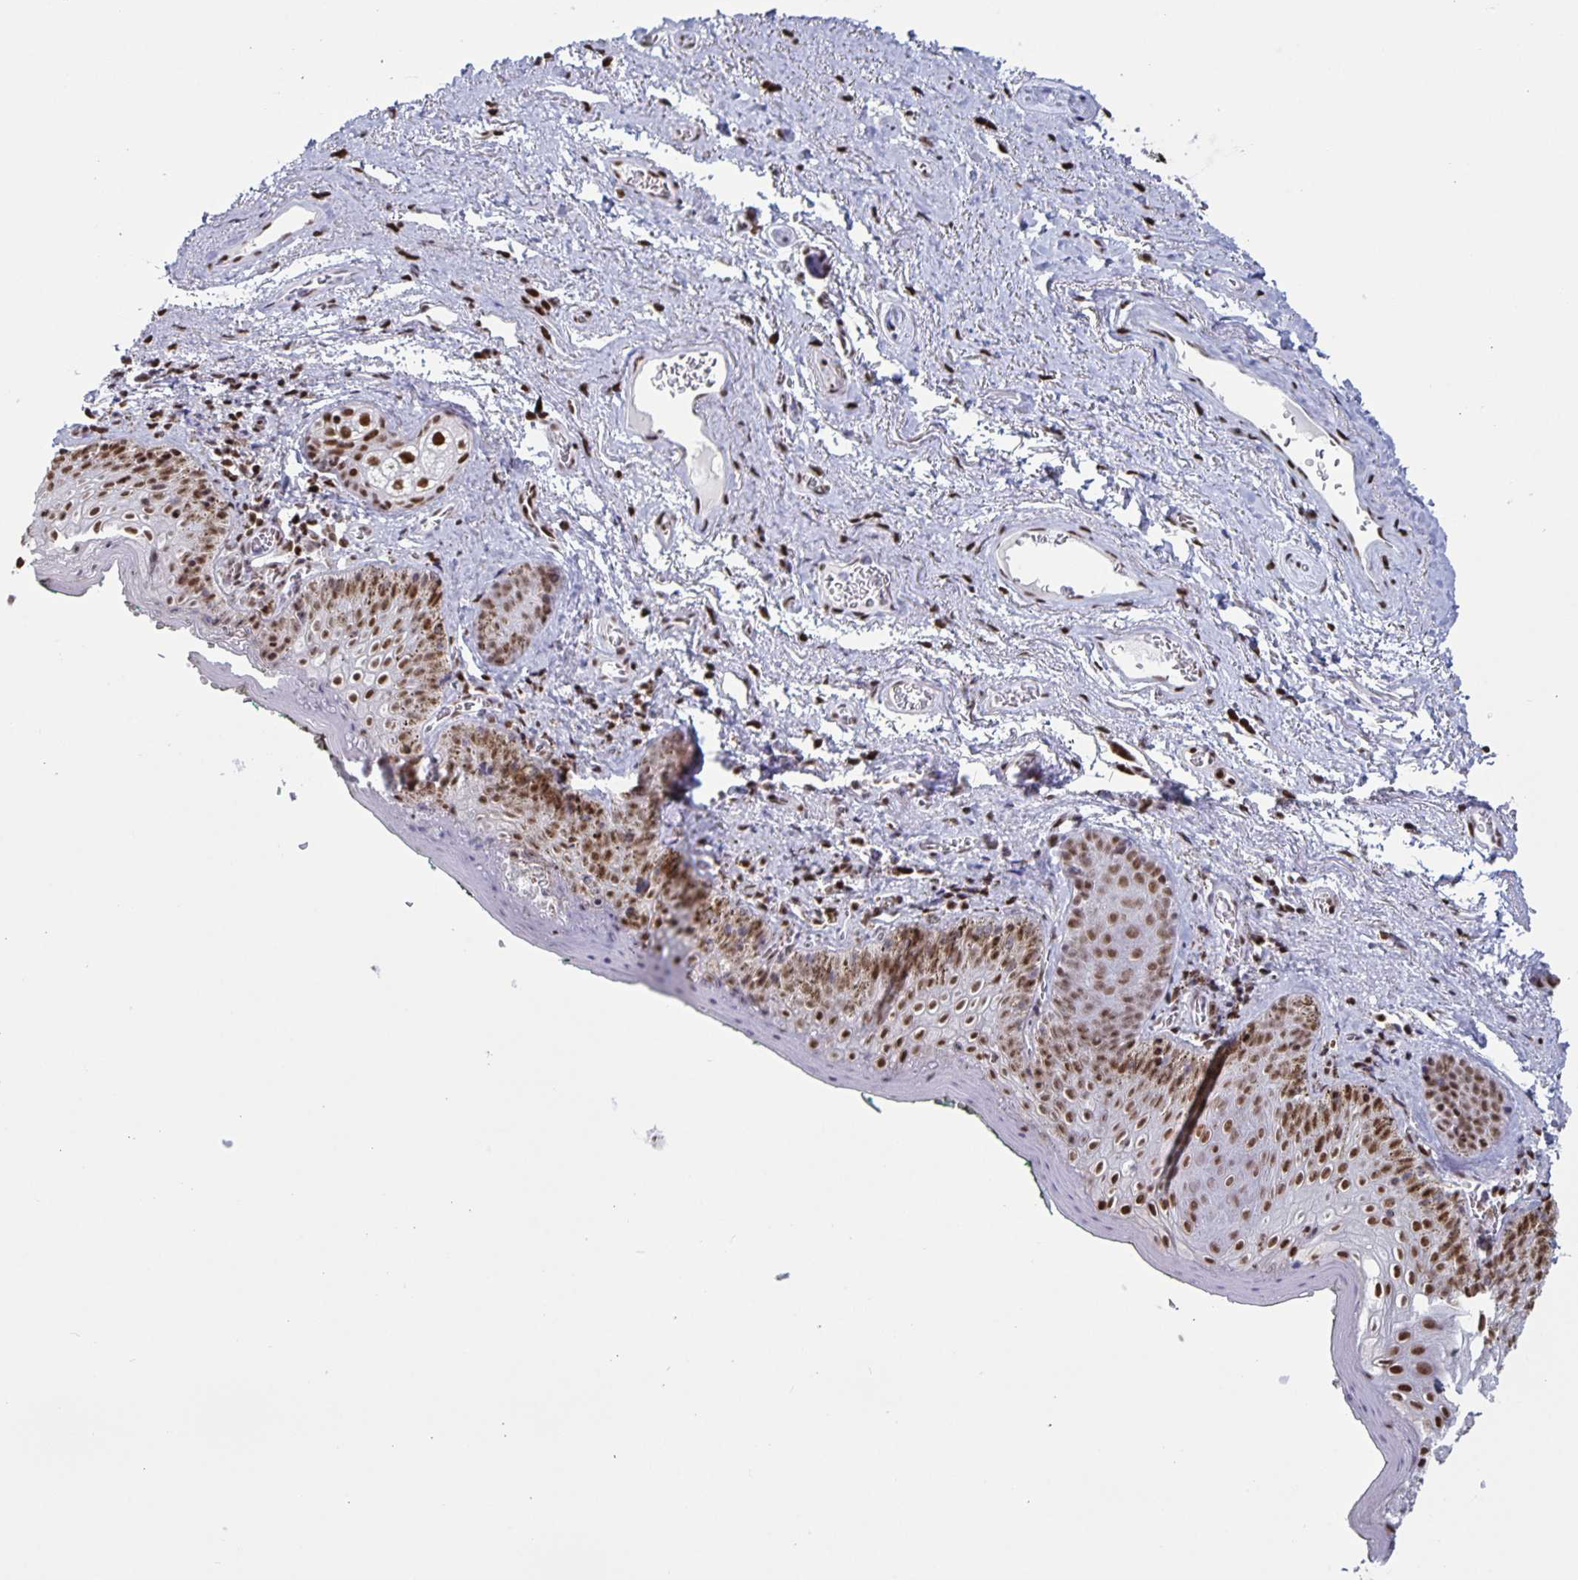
{"staining": {"intensity": "strong", "quantity": ">75%", "location": "nuclear"}, "tissue": "vagina", "cell_type": "Squamous epithelial cells", "image_type": "normal", "snomed": [{"axis": "morphology", "description": "Normal tissue, NOS"}, {"axis": "topography", "description": "Vulva"}, {"axis": "topography", "description": "Vagina"}, {"axis": "topography", "description": "Peripheral nerve tissue"}], "caption": "A high-resolution photomicrograph shows immunohistochemistry (IHC) staining of benign vagina, which demonstrates strong nuclear positivity in about >75% of squamous epithelial cells. (brown staining indicates protein expression, while blue staining denotes nuclei).", "gene": "JUND", "patient": {"sex": "female", "age": 66}}